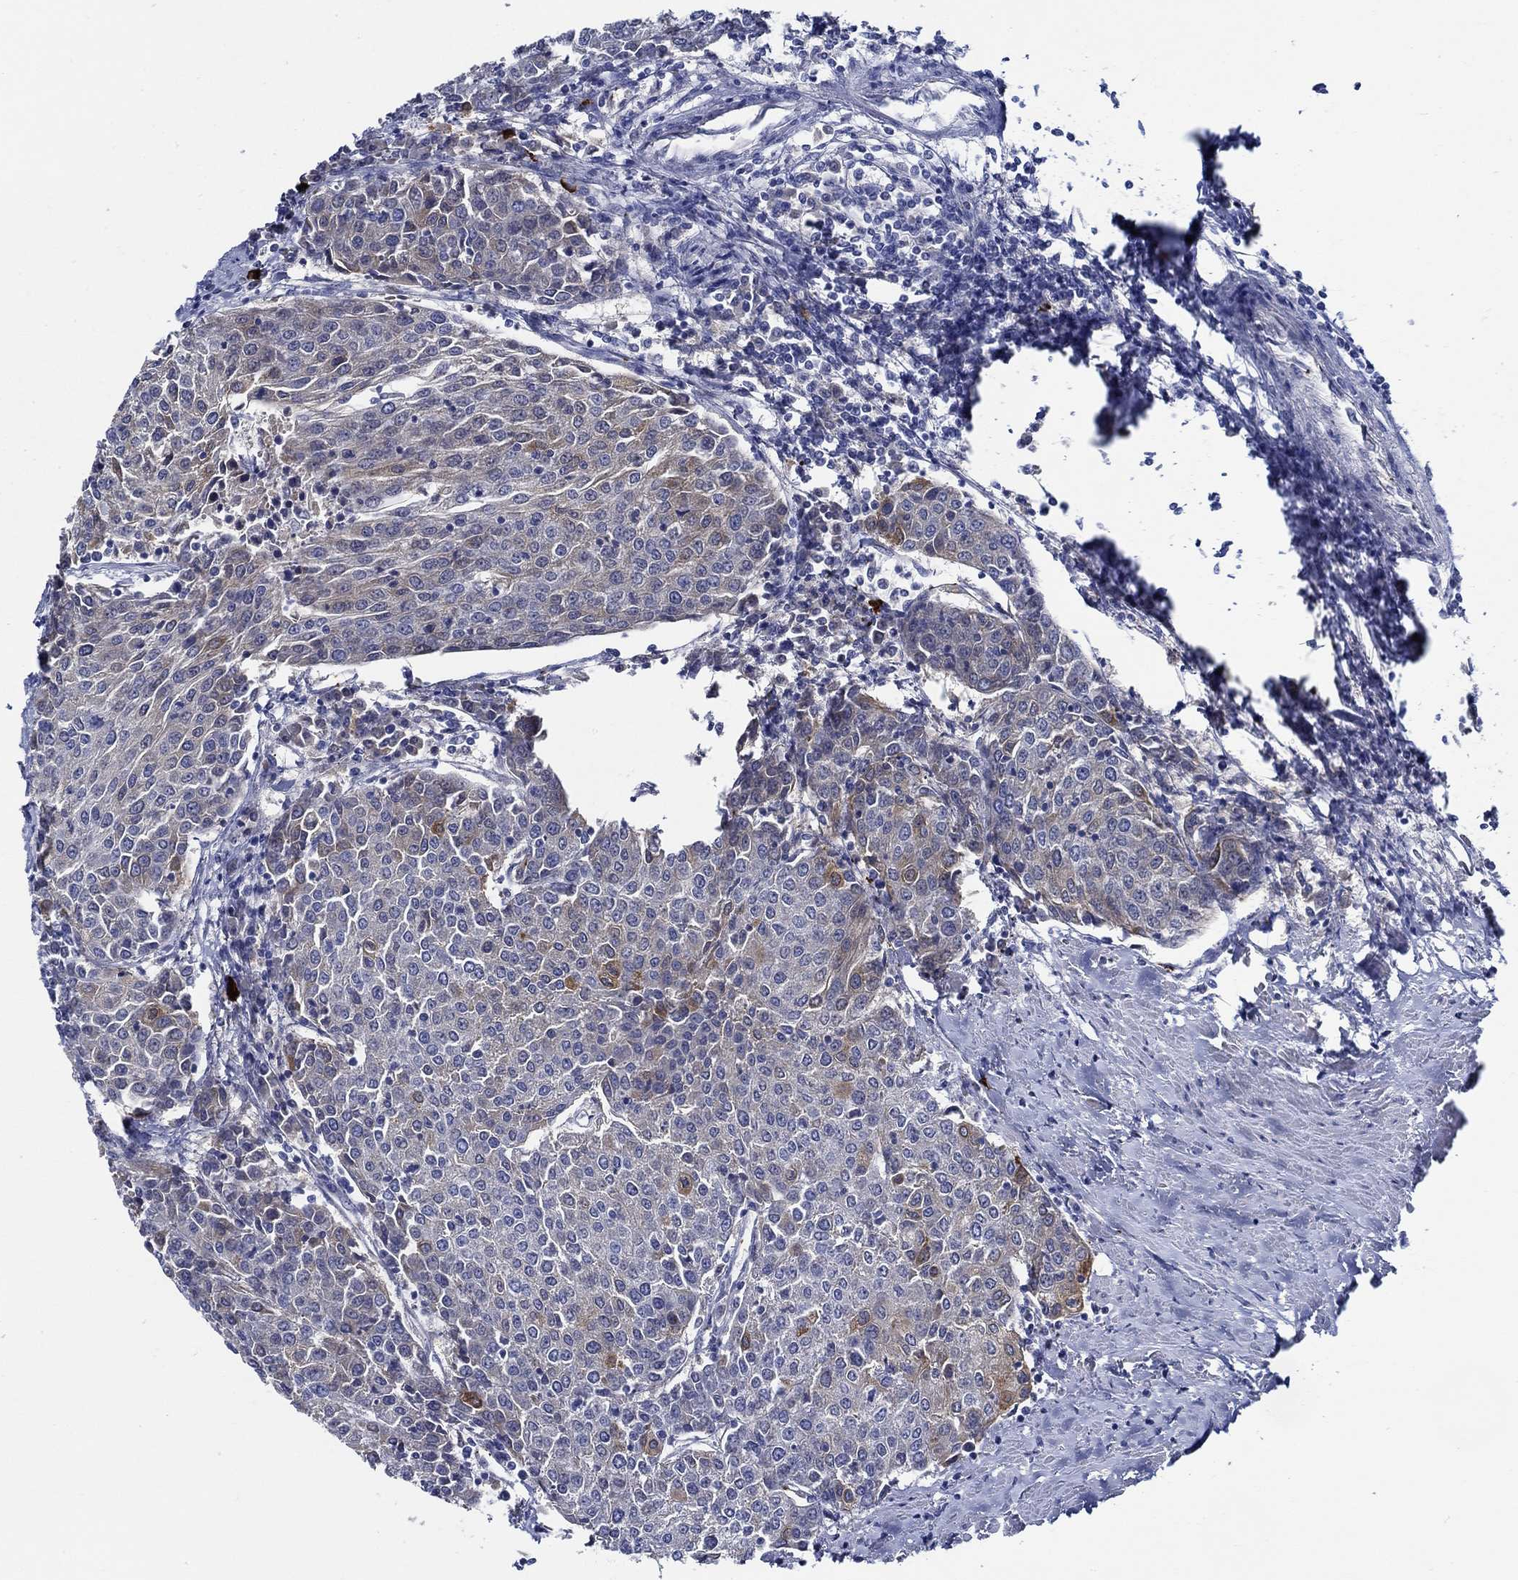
{"staining": {"intensity": "strong", "quantity": "<25%", "location": "cytoplasmic/membranous"}, "tissue": "urothelial cancer", "cell_type": "Tumor cells", "image_type": "cancer", "snomed": [{"axis": "morphology", "description": "Urothelial carcinoma, High grade"}, {"axis": "topography", "description": "Urinary bladder"}], "caption": "An image of human high-grade urothelial carcinoma stained for a protein shows strong cytoplasmic/membranous brown staining in tumor cells. The staining was performed using DAB to visualize the protein expression in brown, while the nuclei were stained in blue with hematoxylin (Magnification: 20x).", "gene": "ALOX12", "patient": {"sex": "female", "age": 85}}